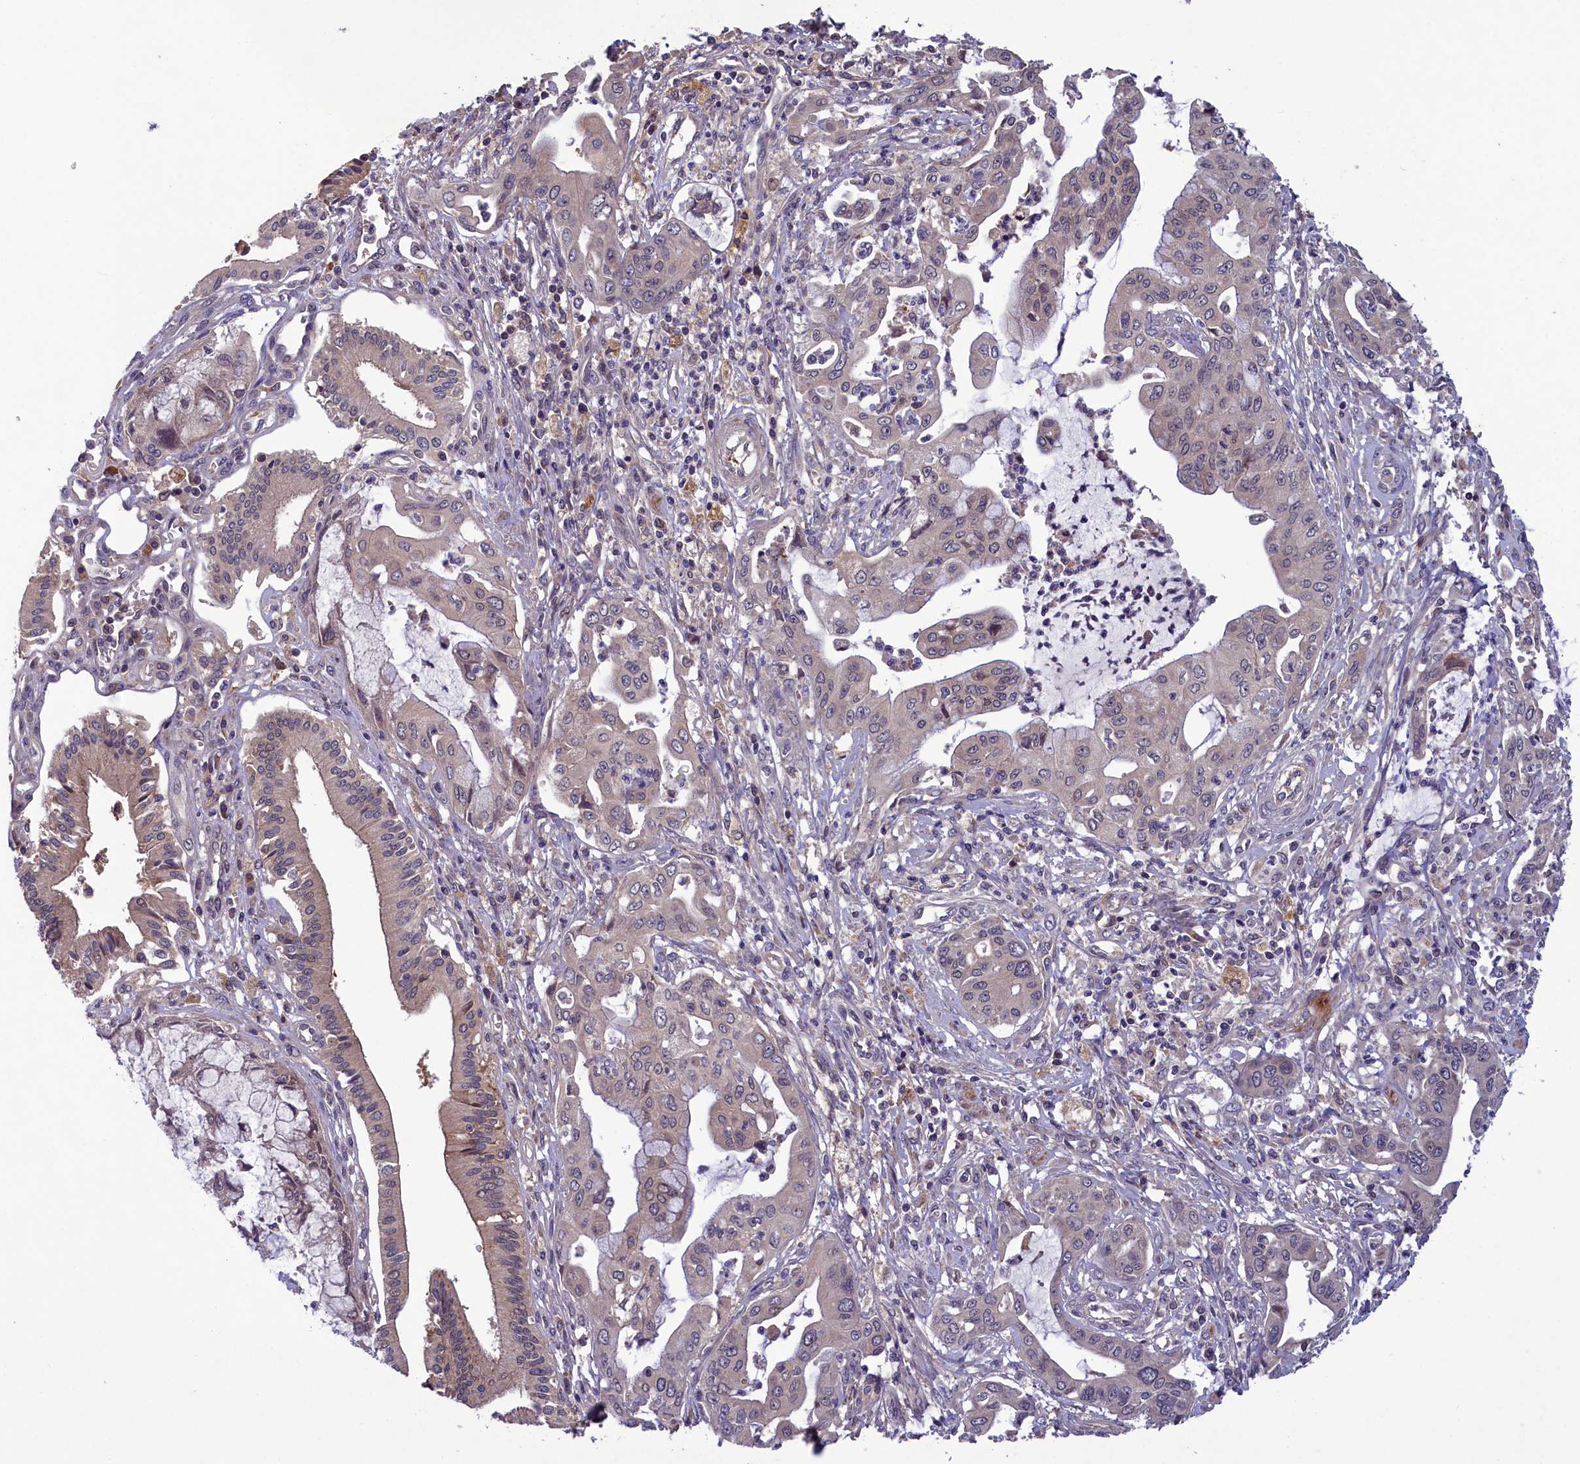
{"staining": {"intensity": "weak", "quantity": "25%-75%", "location": "cytoplasmic/membranous"}, "tissue": "pancreatic cancer", "cell_type": "Tumor cells", "image_type": "cancer", "snomed": [{"axis": "morphology", "description": "Adenocarcinoma, NOS"}, {"axis": "topography", "description": "Pancreas"}], "caption": "Protein staining demonstrates weak cytoplasmic/membranous expression in approximately 25%-75% of tumor cells in pancreatic cancer. (Brightfield microscopy of DAB IHC at high magnification).", "gene": "NUBP1", "patient": {"sex": "male", "age": 46}}